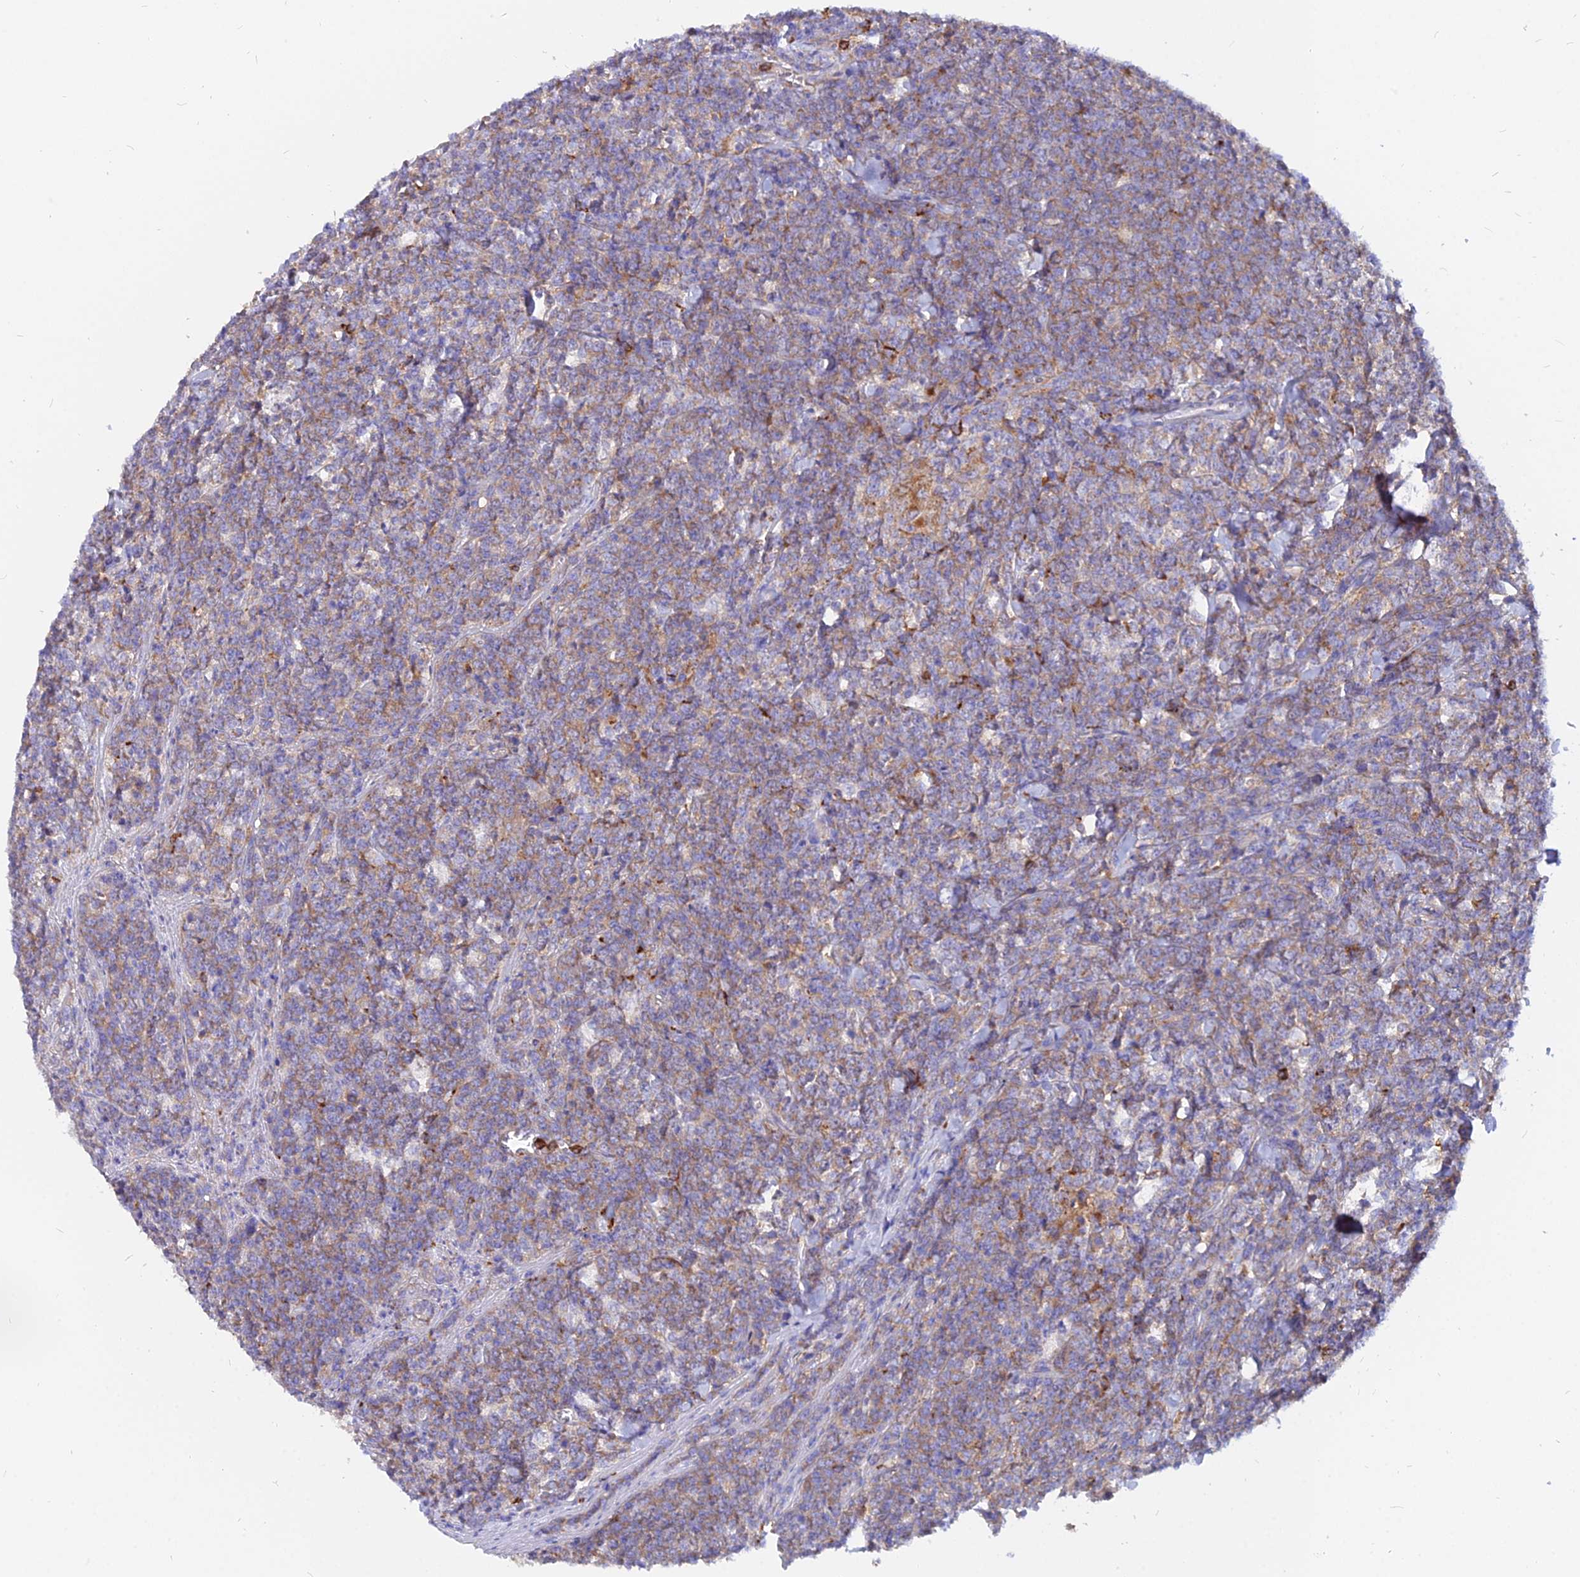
{"staining": {"intensity": "weak", "quantity": ">75%", "location": "cytoplasmic/membranous"}, "tissue": "lymphoma", "cell_type": "Tumor cells", "image_type": "cancer", "snomed": [{"axis": "morphology", "description": "Malignant lymphoma, non-Hodgkin's type, High grade"}, {"axis": "topography", "description": "Small intestine"}], "caption": "This is an image of IHC staining of lymphoma, which shows weak expression in the cytoplasmic/membranous of tumor cells.", "gene": "AGTRAP", "patient": {"sex": "male", "age": 8}}